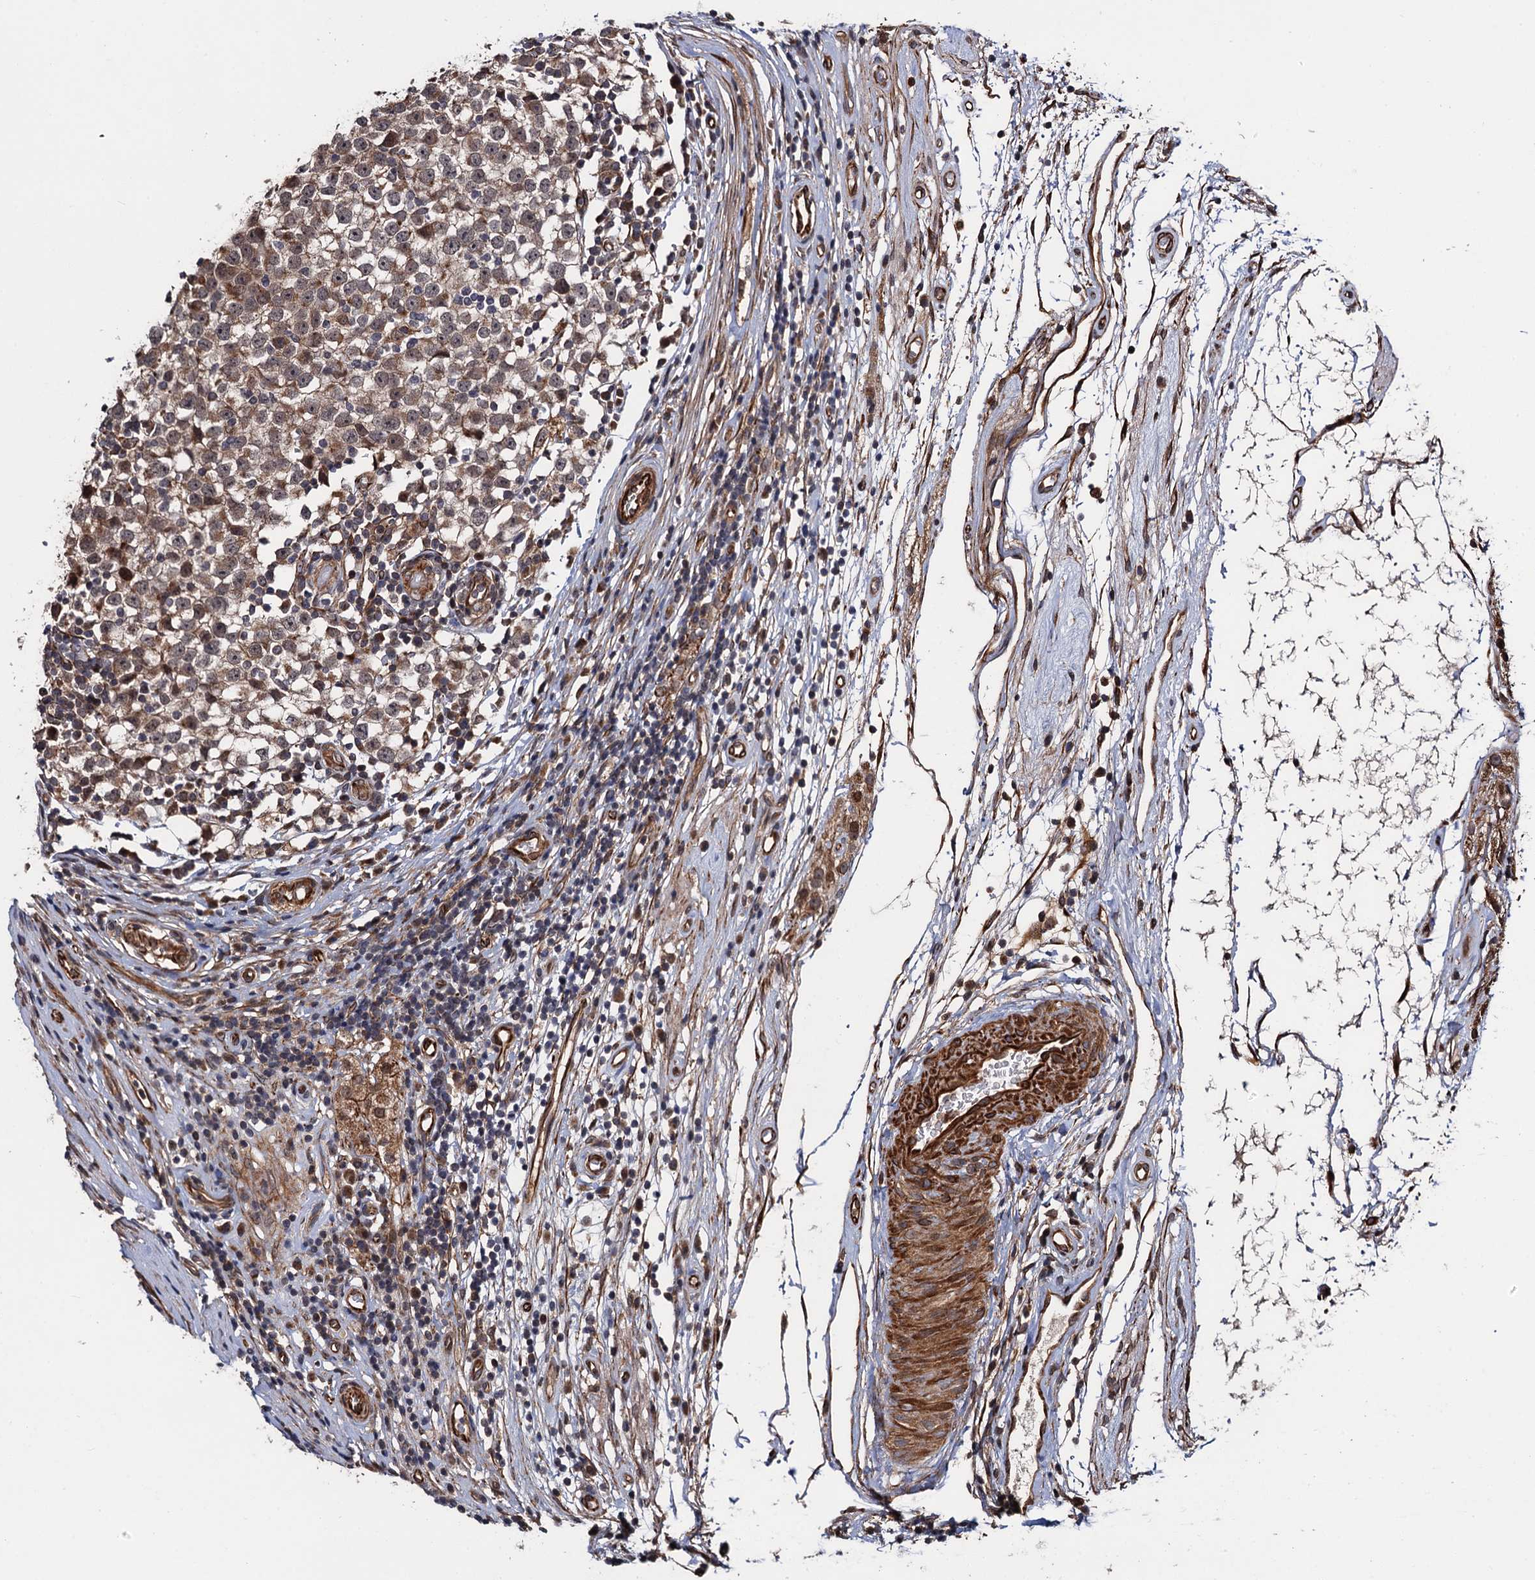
{"staining": {"intensity": "moderate", "quantity": "<25%", "location": "cytoplasmic/membranous"}, "tissue": "testis cancer", "cell_type": "Tumor cells", "image_type": "cancer", "snomed": [{"axis": "morphology", "description": "Seminoma, NOS"}, {"axis": "topography", "description": "Testis"}], "caption": "Human testis cancer (seminoma) stained for a protein (brown) exhibits moderate cytoplasmic/membranous positive staining in about <25% of tumor cells.", "gene": "FSIP1", "patient": {"sex": "male", "age": 65}}